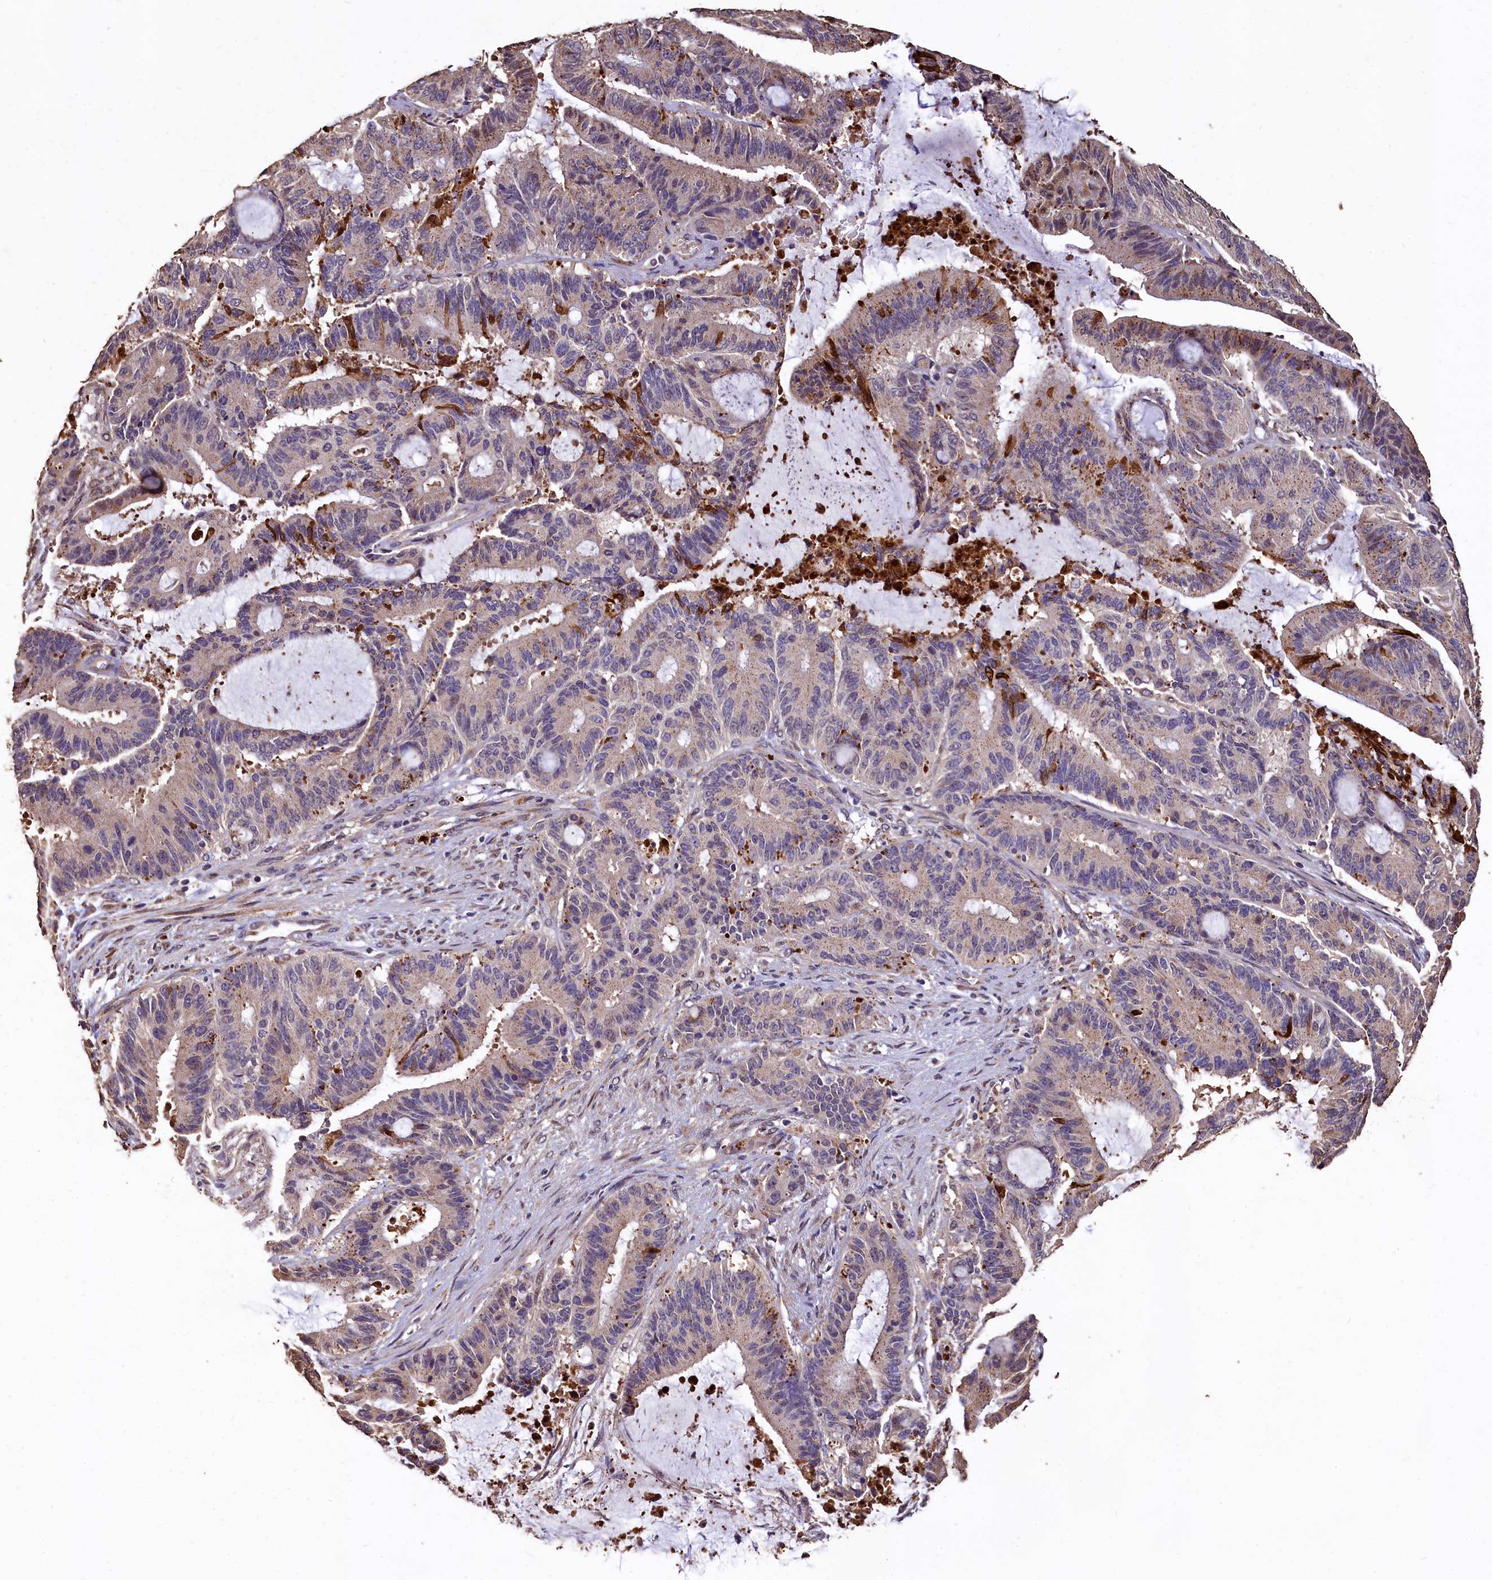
{"staining": {"intensity": "strong", "quantity": "<25%", "location": "cytoplasmic/membranous"}, "tissue": "liver cancer", "cell_type": "Tumor cells", "image_type": "cancer", "snomed": [{"axis": "morphology", "description": "Normal tissue, NOS"}, {"axis": "morphology", "description": "Cholangiocarcinoma"}, {"axis": "topography", "description": "Liver"}, {"axis": "topography", "description": "Peripheral nerve tissue"}], "caption": "DAB immunohistochemical staining of human liver cancer exhibits strong cytoplasmic/membranous protein staining in approximately <25% of tumor cells.", "gene": "LSM4", "patient": {"sex": "female", "age": 73}}